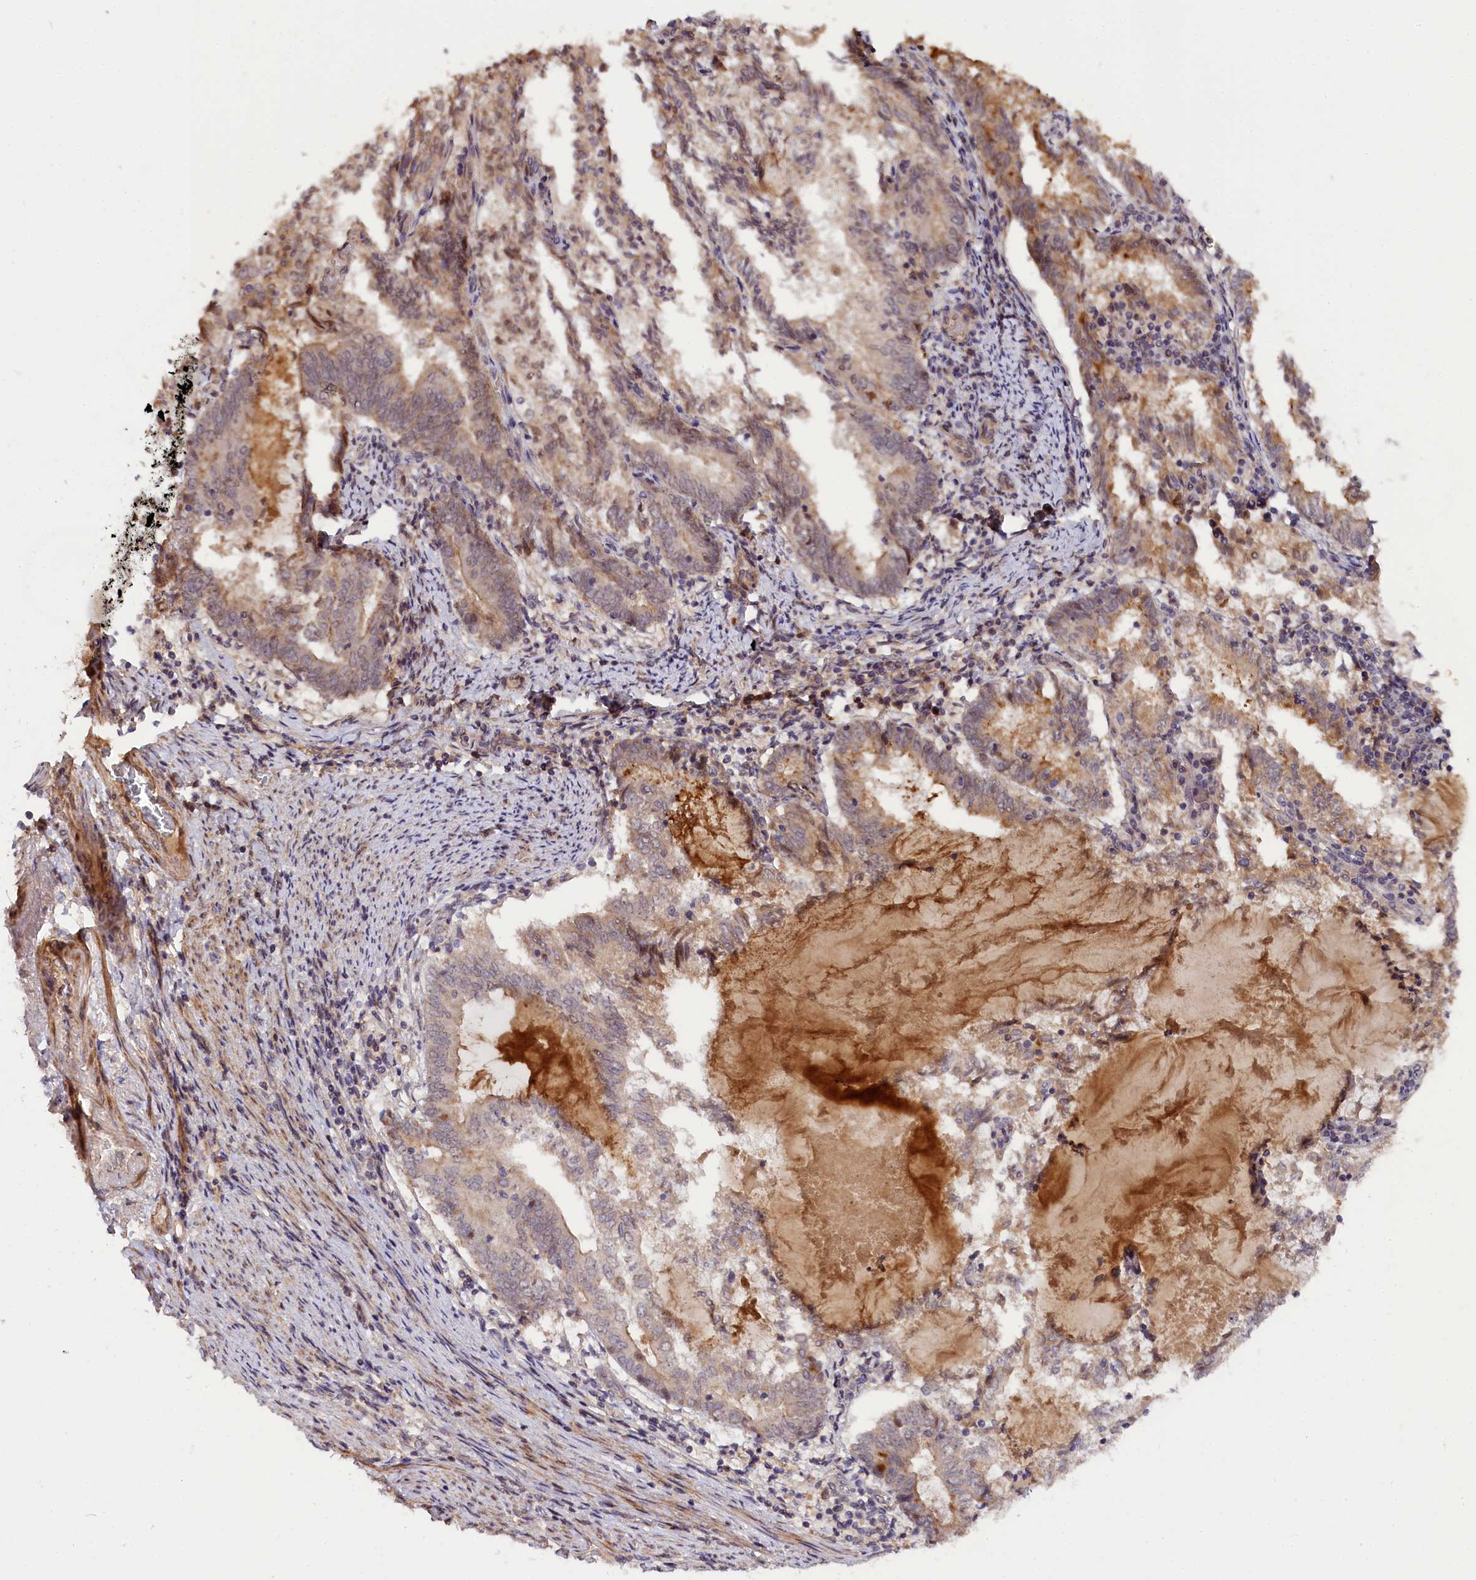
{"staining": {"intensity": "weak", "quantity": "25%-75%", "location": "cytoplasmic/membranous"}, "tissue": "endometrial cancer", "cell_type": "Tumor cells", "image_type": "cancer", "snomed": [{"axis": "morphology", "description": "Adenocarcinoma, NOS"}, {"axis": "topography", "description": "Endometrium"}], "caption": "Weak cytoplasmic/membranous protein expression is appreciated in about 25%-75% of tumor cells in adenocarcinoma (endometrial).", "gene": "ZNF480", "patient": {"sex": "female", "age": 80}}